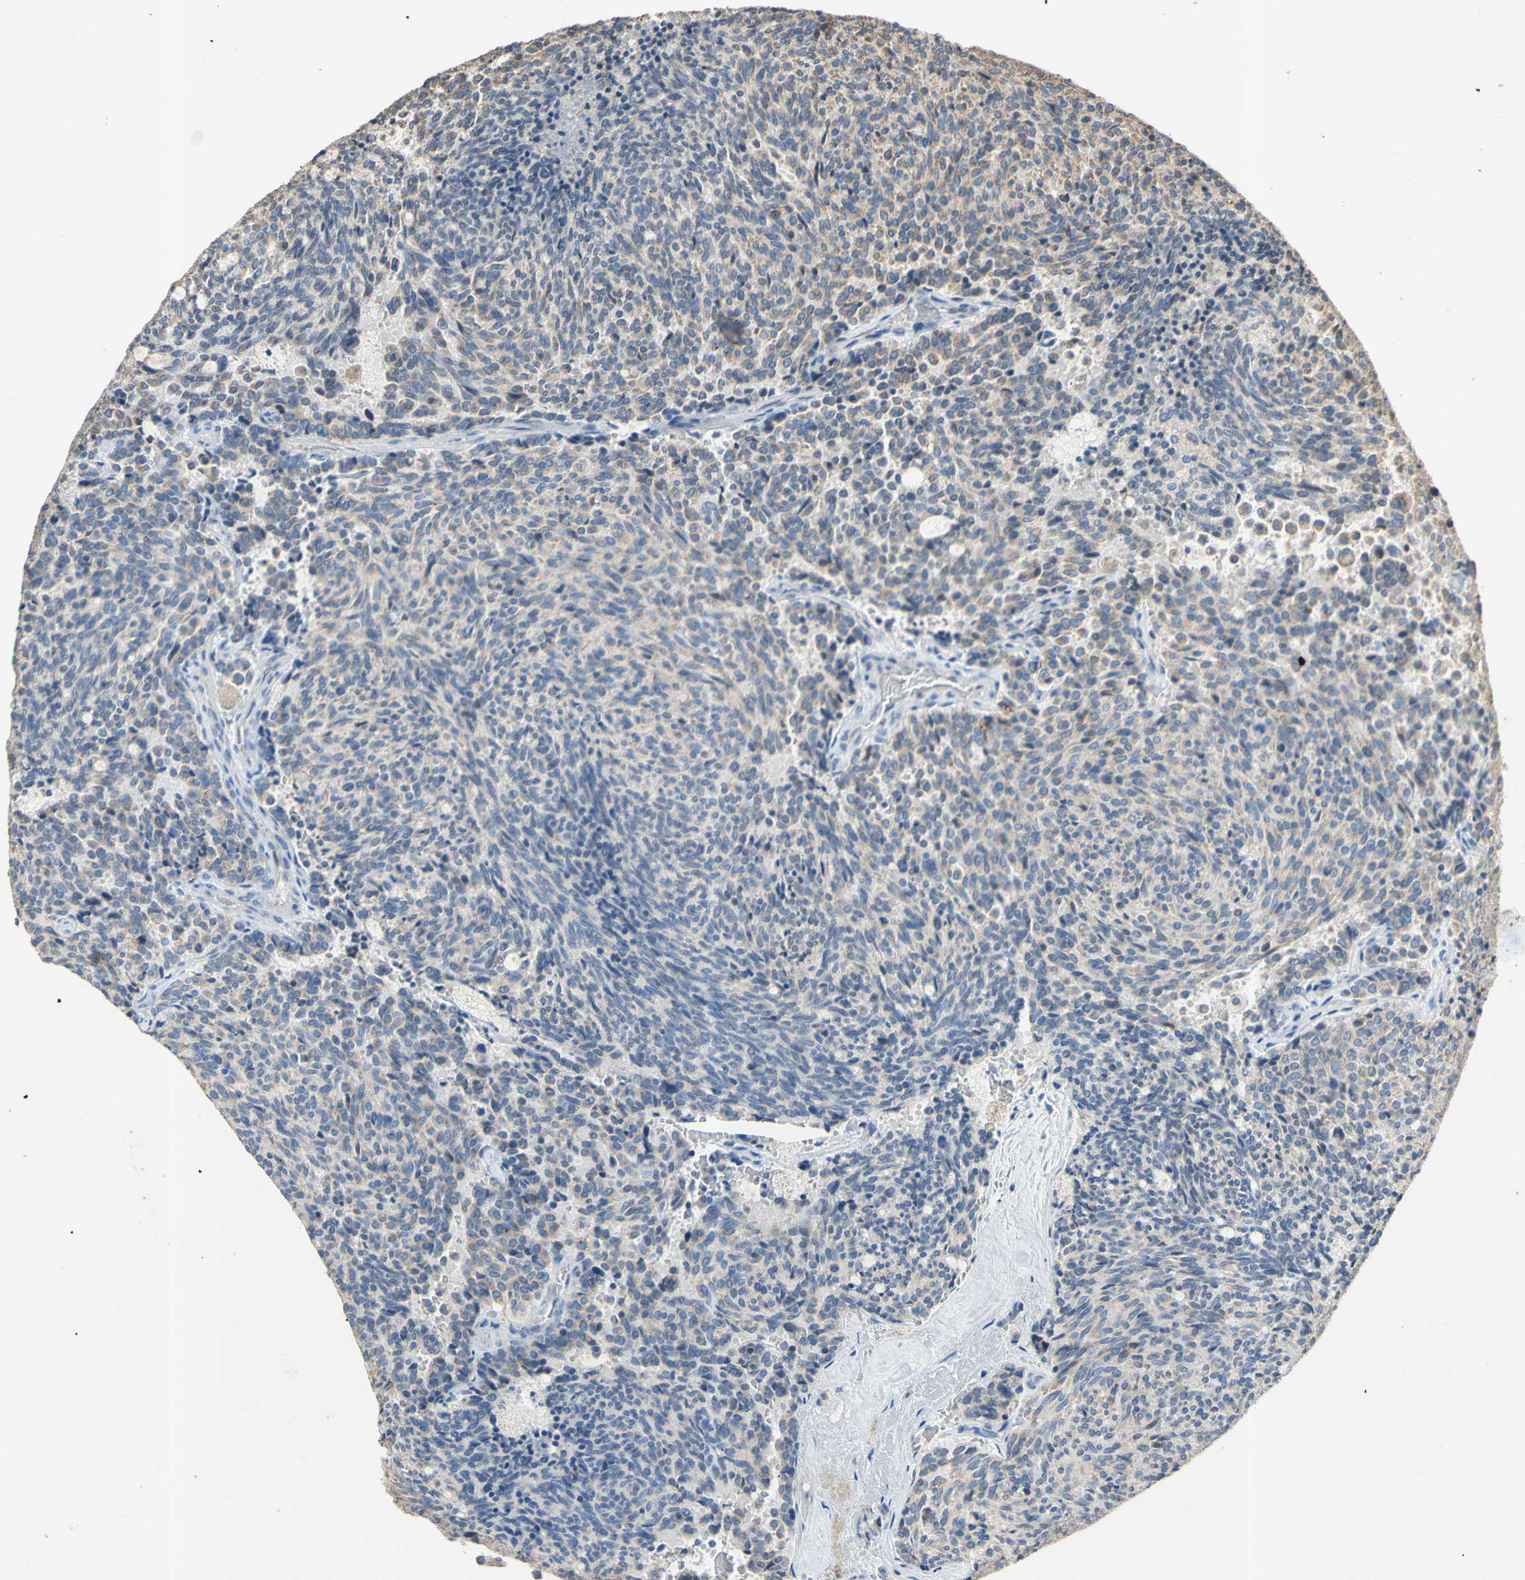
{"staining": {"intensity": "weak", "quantity": "<25%", "location": "cytoplasmic/membranous"}, "tissue": "carcinoid", "cell_type": "Tumor cells", "image_type": "cancer", "snomed": [{"axis": "morphology", "description": "Carcinoid, malignant, NOS"}, {"axis": "topography", "description": "Pancreas"}], "caption": "Tumor cells are negative for protein expression in human malignant carcinoid.", "gene": "PTGIS", "patient": {"sex": "female", "age": 54}}